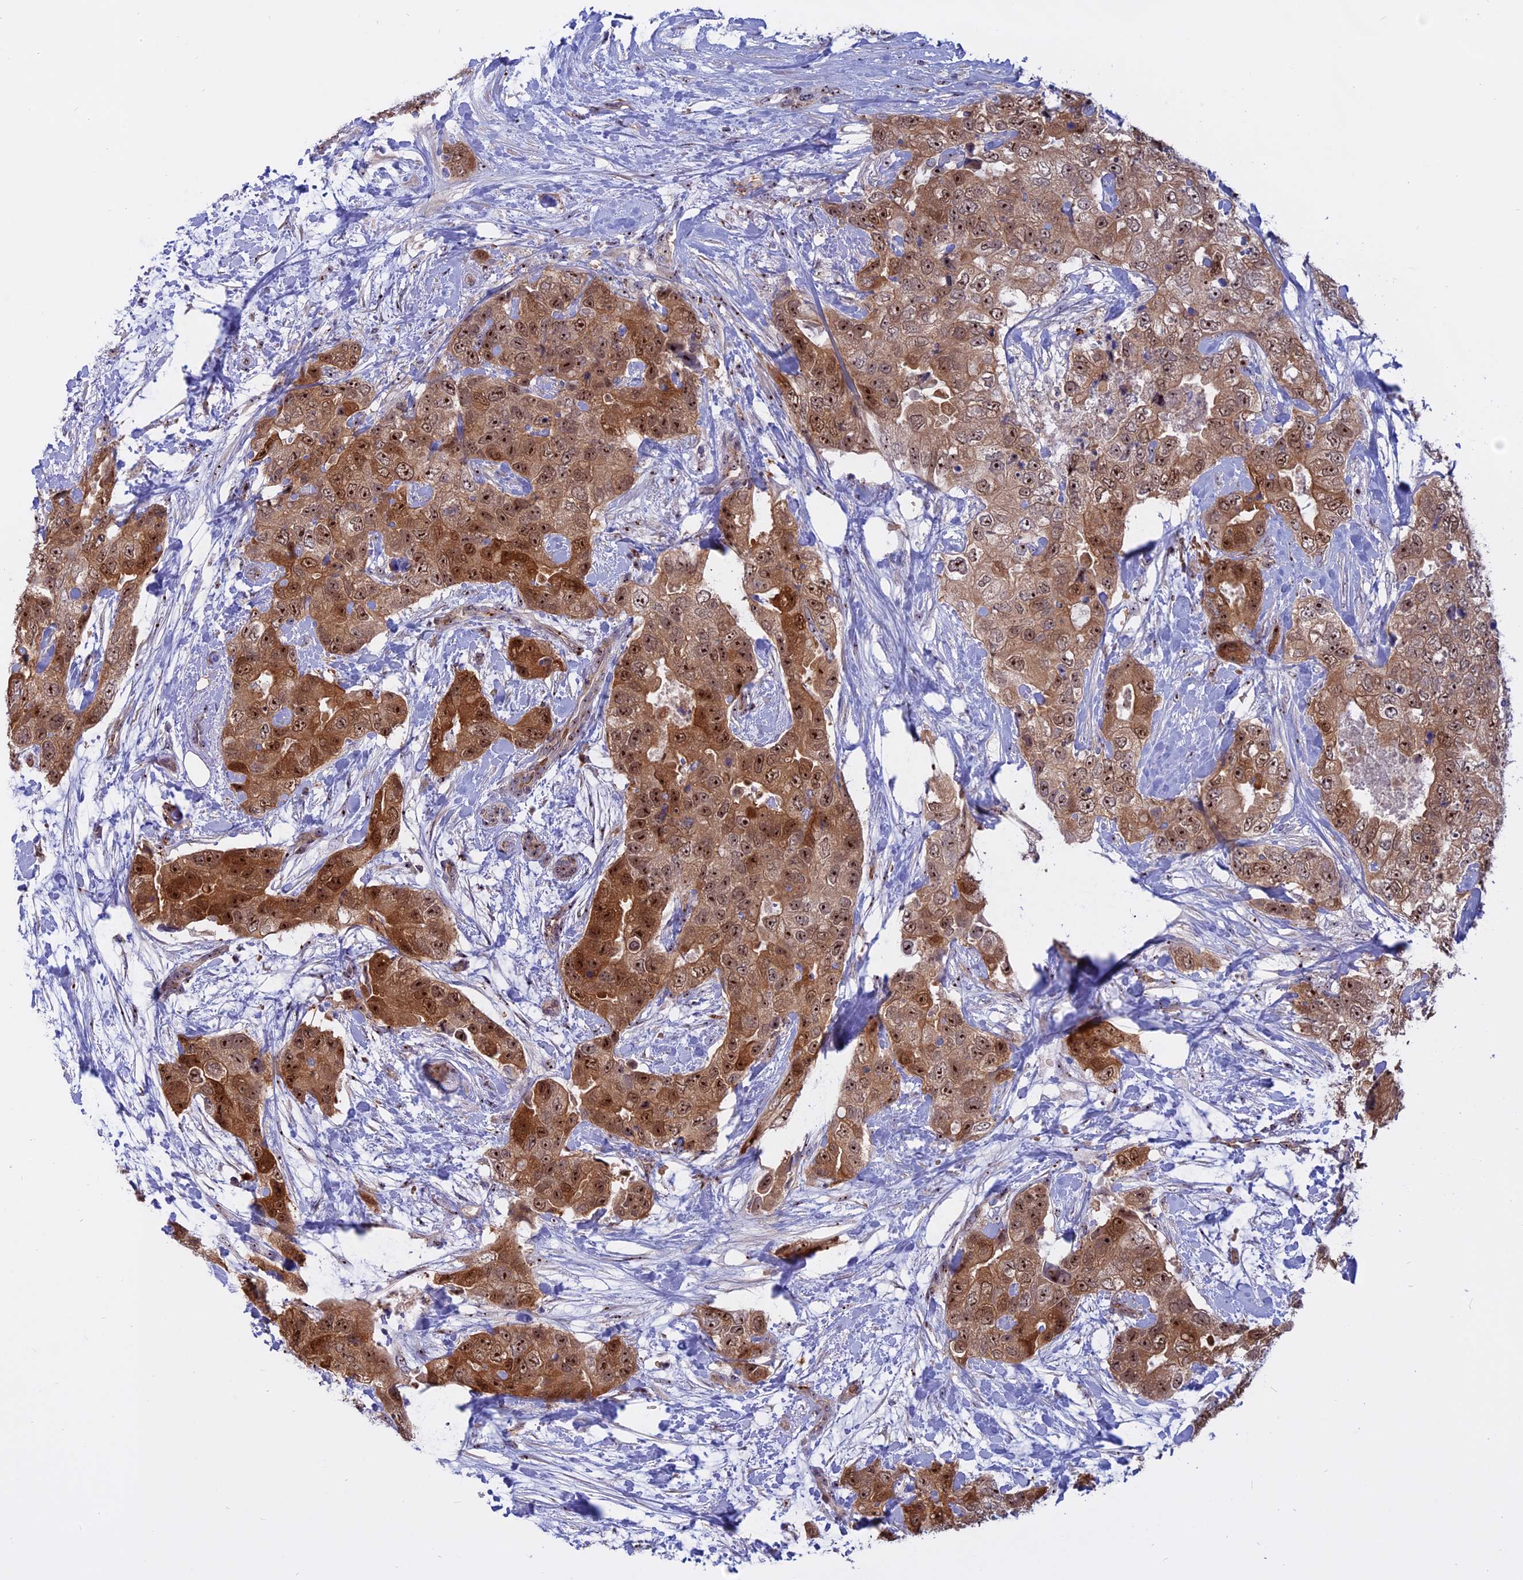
{"staining": {"intensity": "moderate", "quantity": ">75%", "location": "cytoplasmic/membranous,nuclear"}, "tissue": "breast cancer", "cell_type": "Tumor cells", "image_type": "cancer", "snomed": [{"axis": "morphology", "description": "Duct carcinoma"}, {"axis": "topography", "description": "Breast"}], "caption": "This is a histology image of immunohistochemistry staining of breast cancer, which shows moderate staining in the cytoplasmic/membranous and nuclear of tumor cells.", "gene": "DBNDD1", "patient": {"sex": "female", "age": 62}}